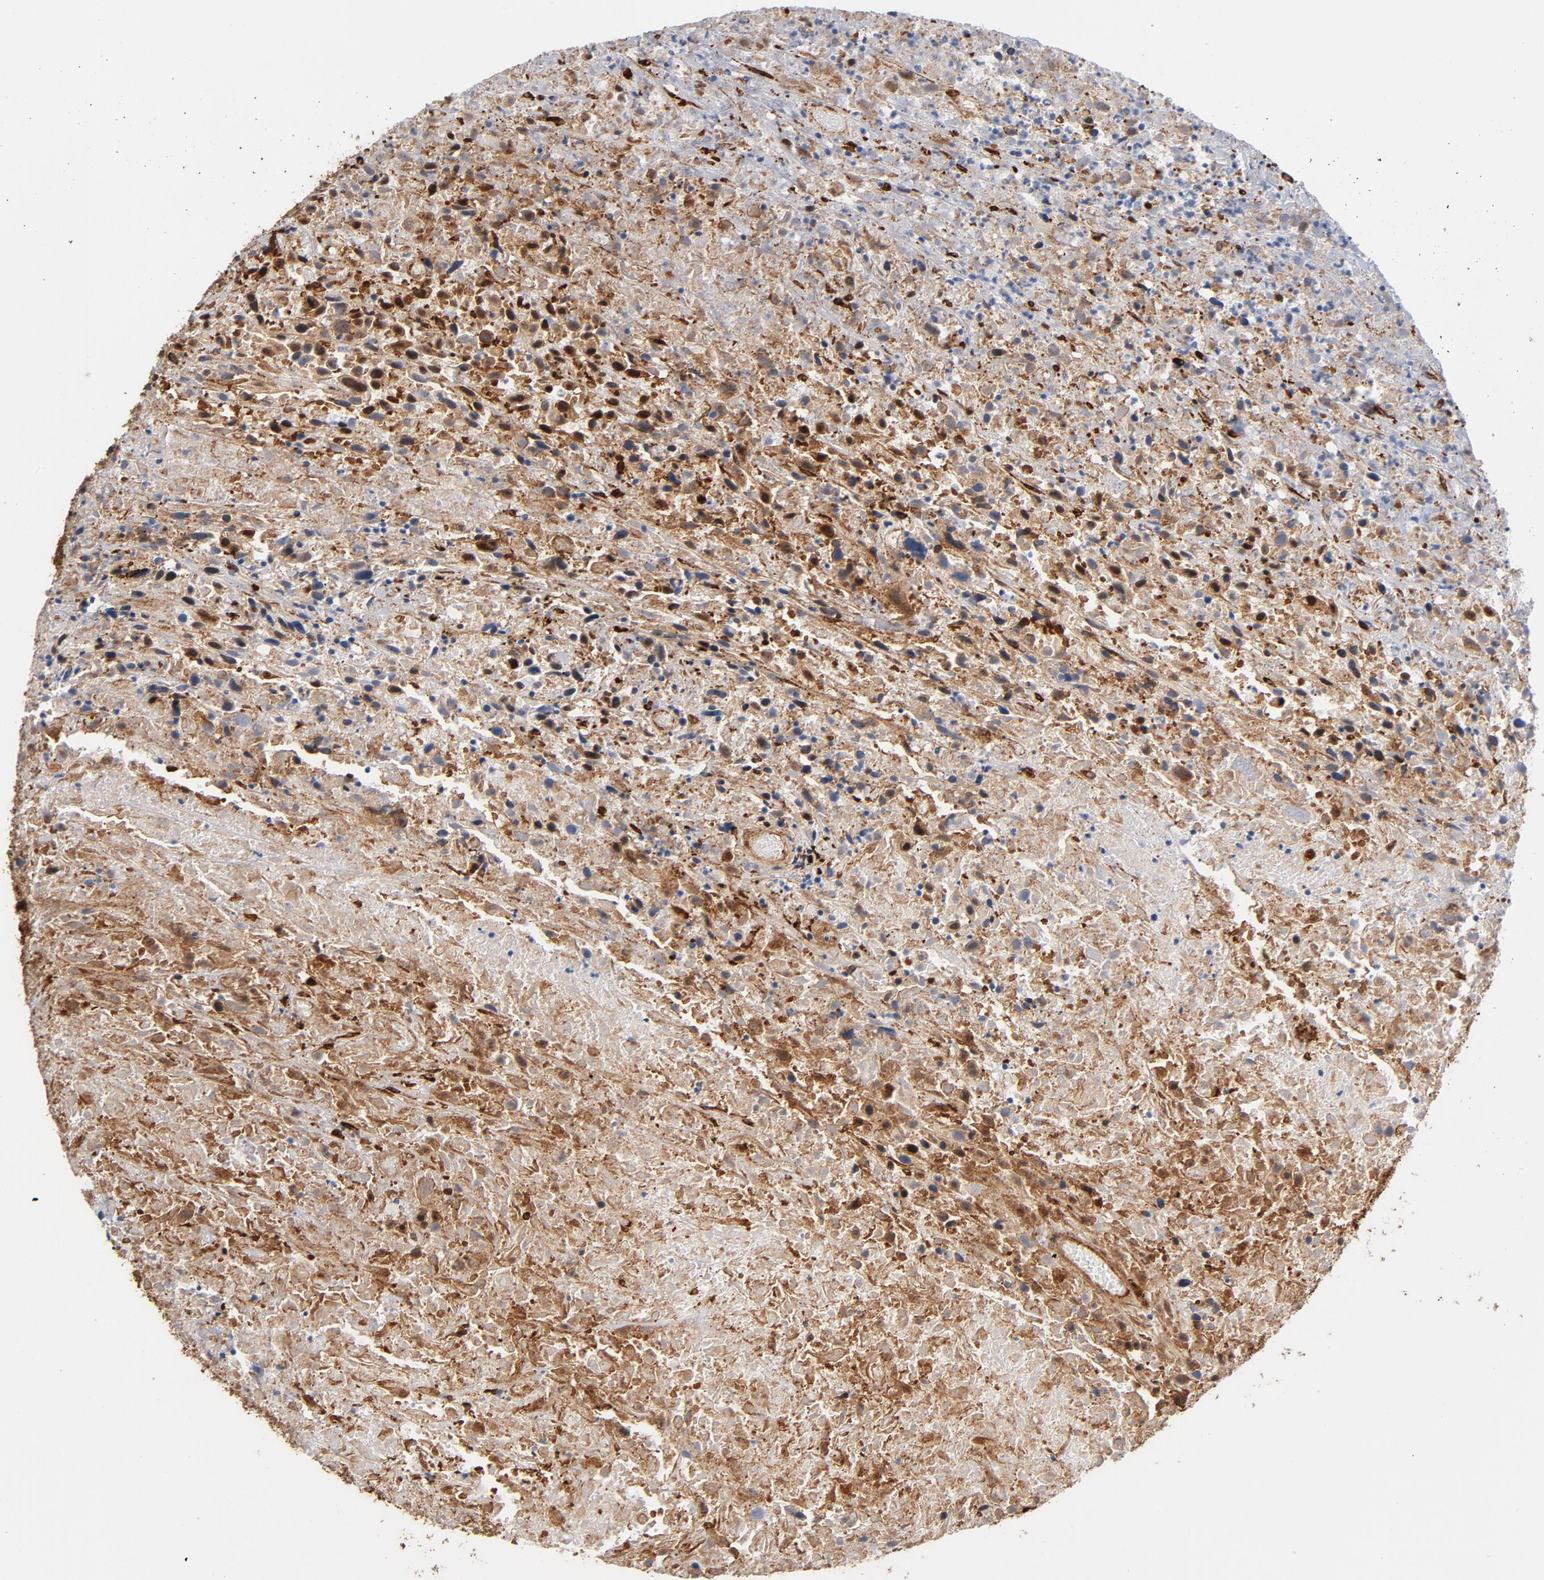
{"staining": {"intensity": "strong", "quantity": ">75%", "location": "cytoplasmic/membranous"}, "tissue": "urothelial cancer", "cell_type": "Tumor cells", "image_type": "cancer", "snomed": [{"axis": "morphology", "description": "Urothelial carcinoma, High grade"}, {"axis": "topography", "description": "Urinary bladder"}], "caption": "Immunohistochemistry (IHC) photomicrograph of neoplastic tissue: human urothelial cancer stained using immunohistochemistry (IHC) exhibits high levels of strong protein expression localized specifically in the cytoplasmic/membranous of tumor cells, appearing as a cytoplasmic/membranous brown color.", "gene": "SERPINH1", "patient": {"sex": "male", "age": 61}}